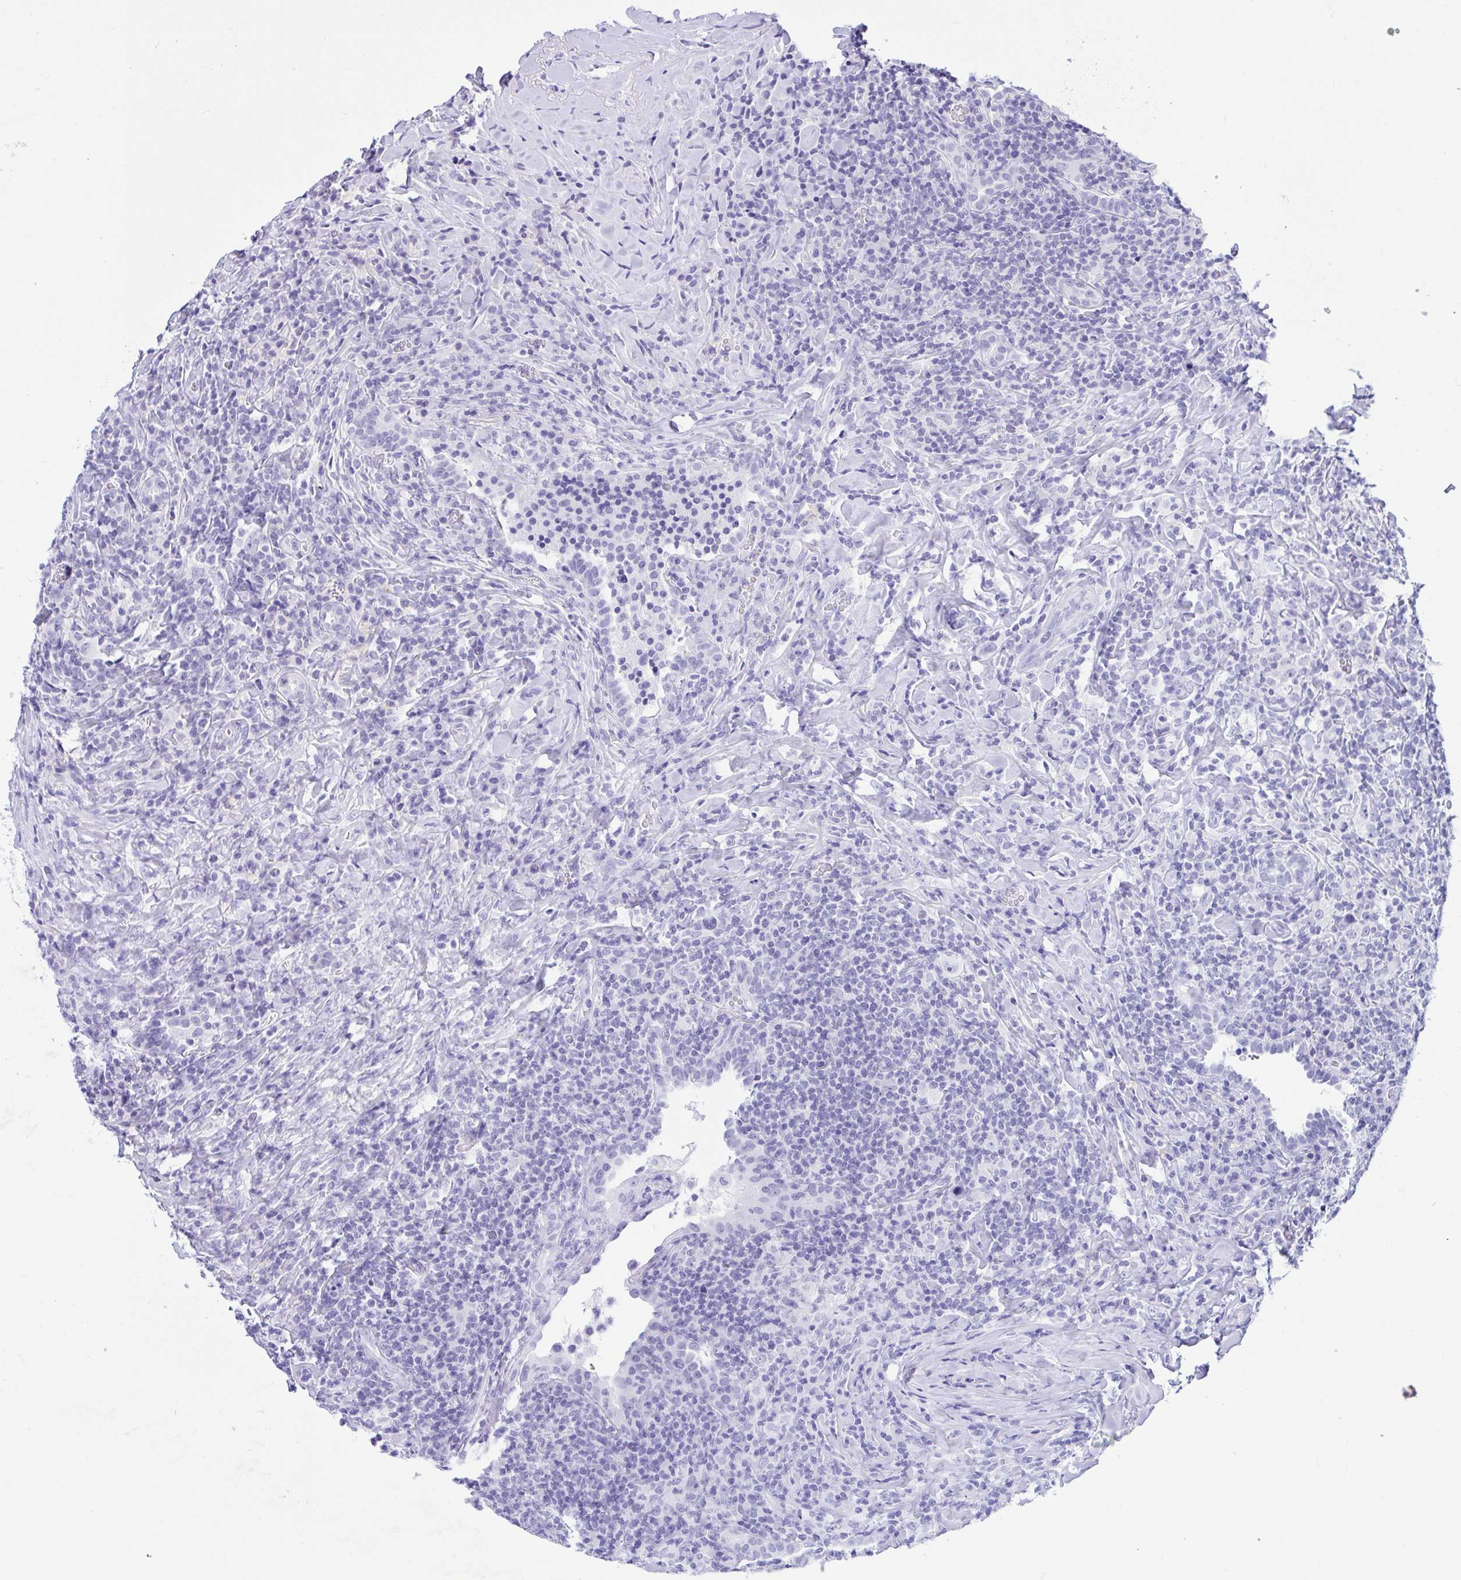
{"staining": {"intensity": "negative", "quantity": "none", "location": "none"}, "tissue": "lymphoma", "cell_type": "Tumor cells", "image_type": "cancer", "snomed": [{"axis": "morphology", "description": "Hodgkin's disease, NOS"}, {"axis": "topography", "description": "Lung"}], "caption": "Hodgkin's disease stained for a protein using immunohistochemistry demonstrates no positivity tumor cells.", "gene": "PPP1CA", "patient": {"sex": "male", "age": 17}}